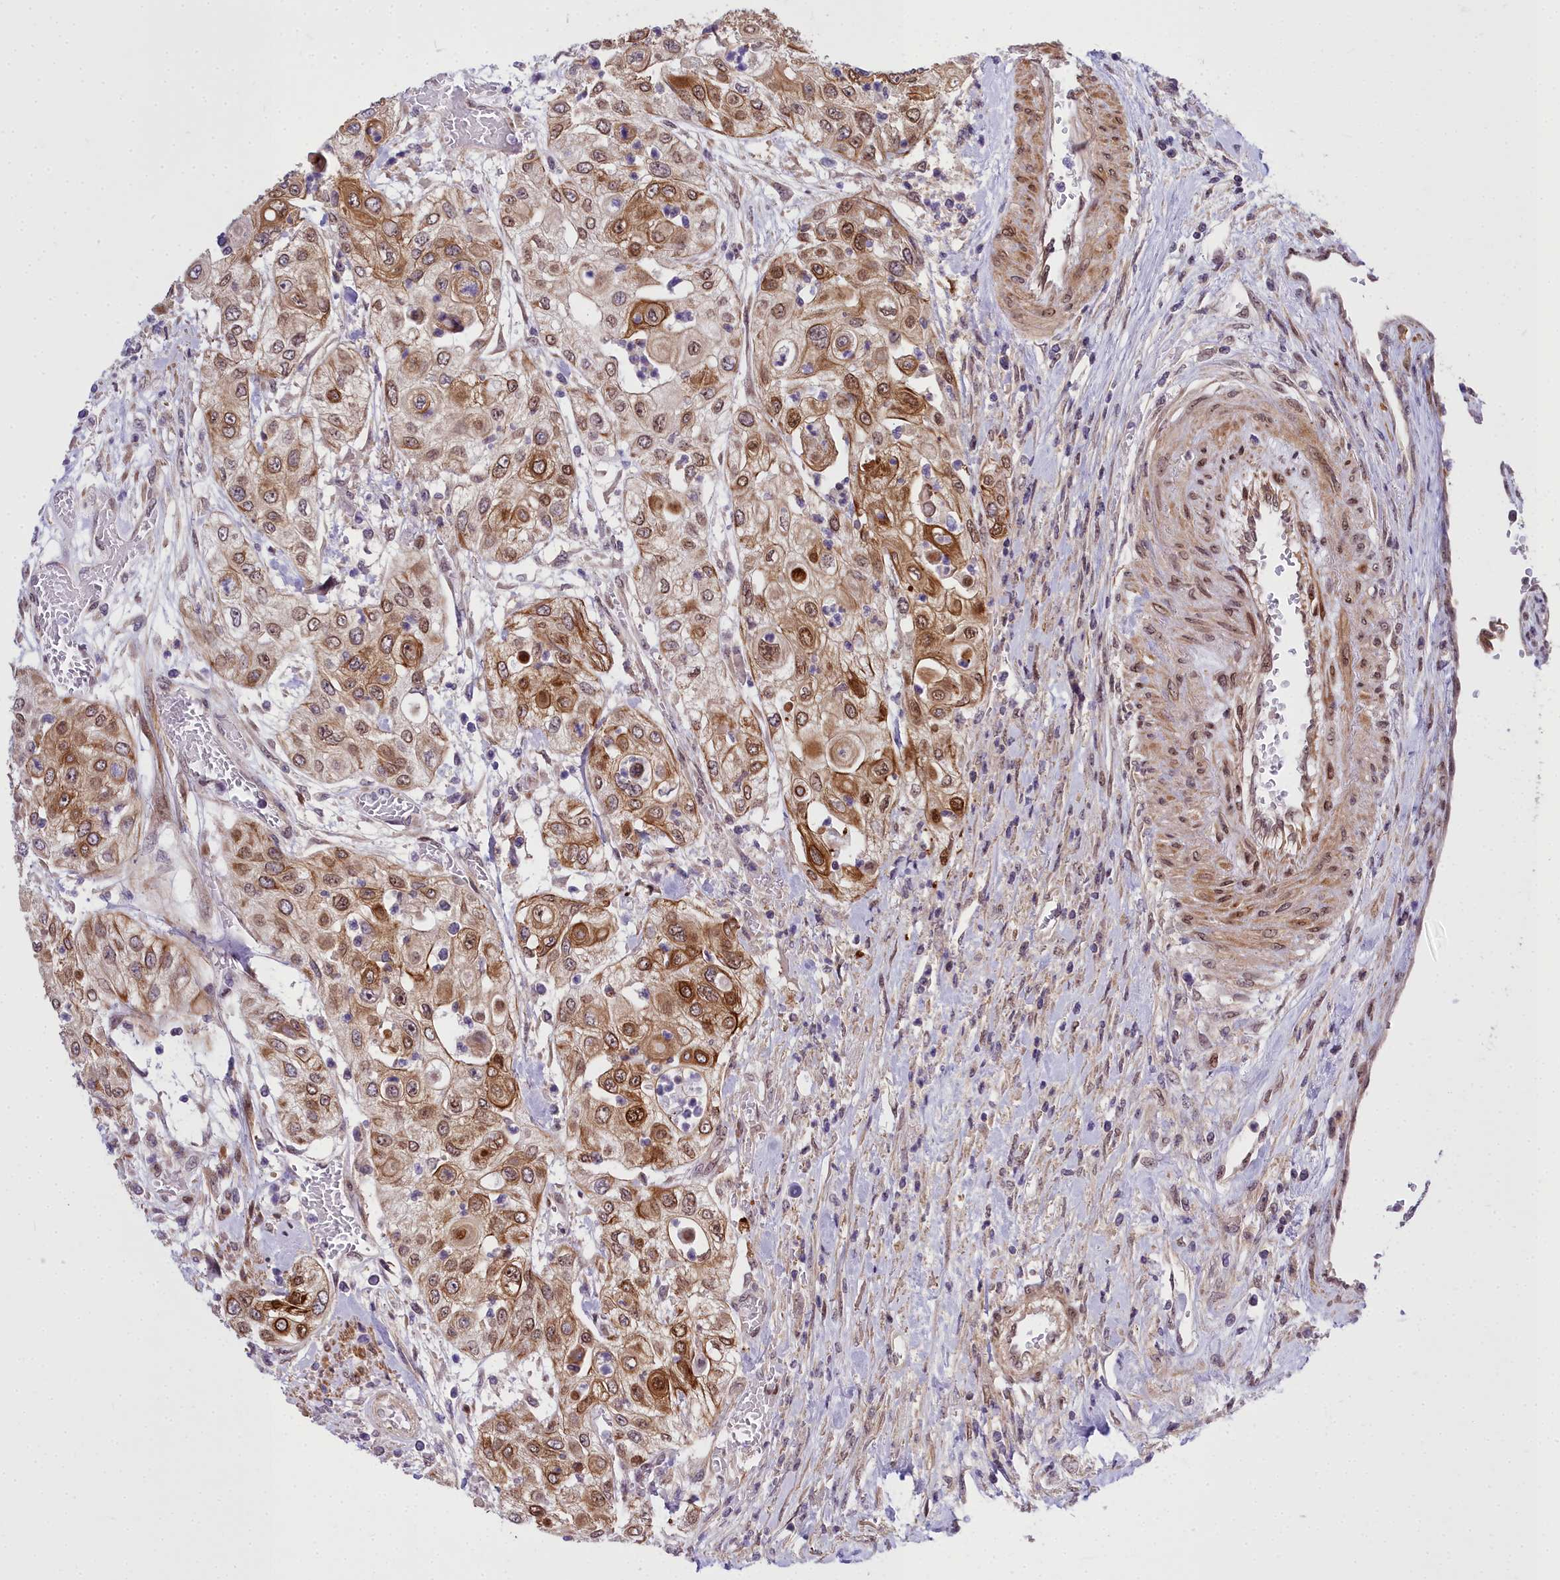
{"staining": {"intensity": "moderate", "quantity": "25%-75%", "location": "cytoplasmic/membranous,nuclear"}, "tissue": "urothelial cancer", "cell_type": "Tumor cells", "image_type": "cancer", "snomed": [{"axis": "morphology", "description": "Urothelial carcinoma, High grade"}, {"axis": "topography", "description": "Urinary bladder"}], "caption": "Immunohistochemistry (IHC) photomicrograph of urothelial cancer stained for a protein (brown), which reveals medium levels of moderate cytoplasmic/membranous and nuclear staining in about 25%-75% of tumor cells.", "gene": "ABCB8", "patient": {"sex": "female", "age": 79}}